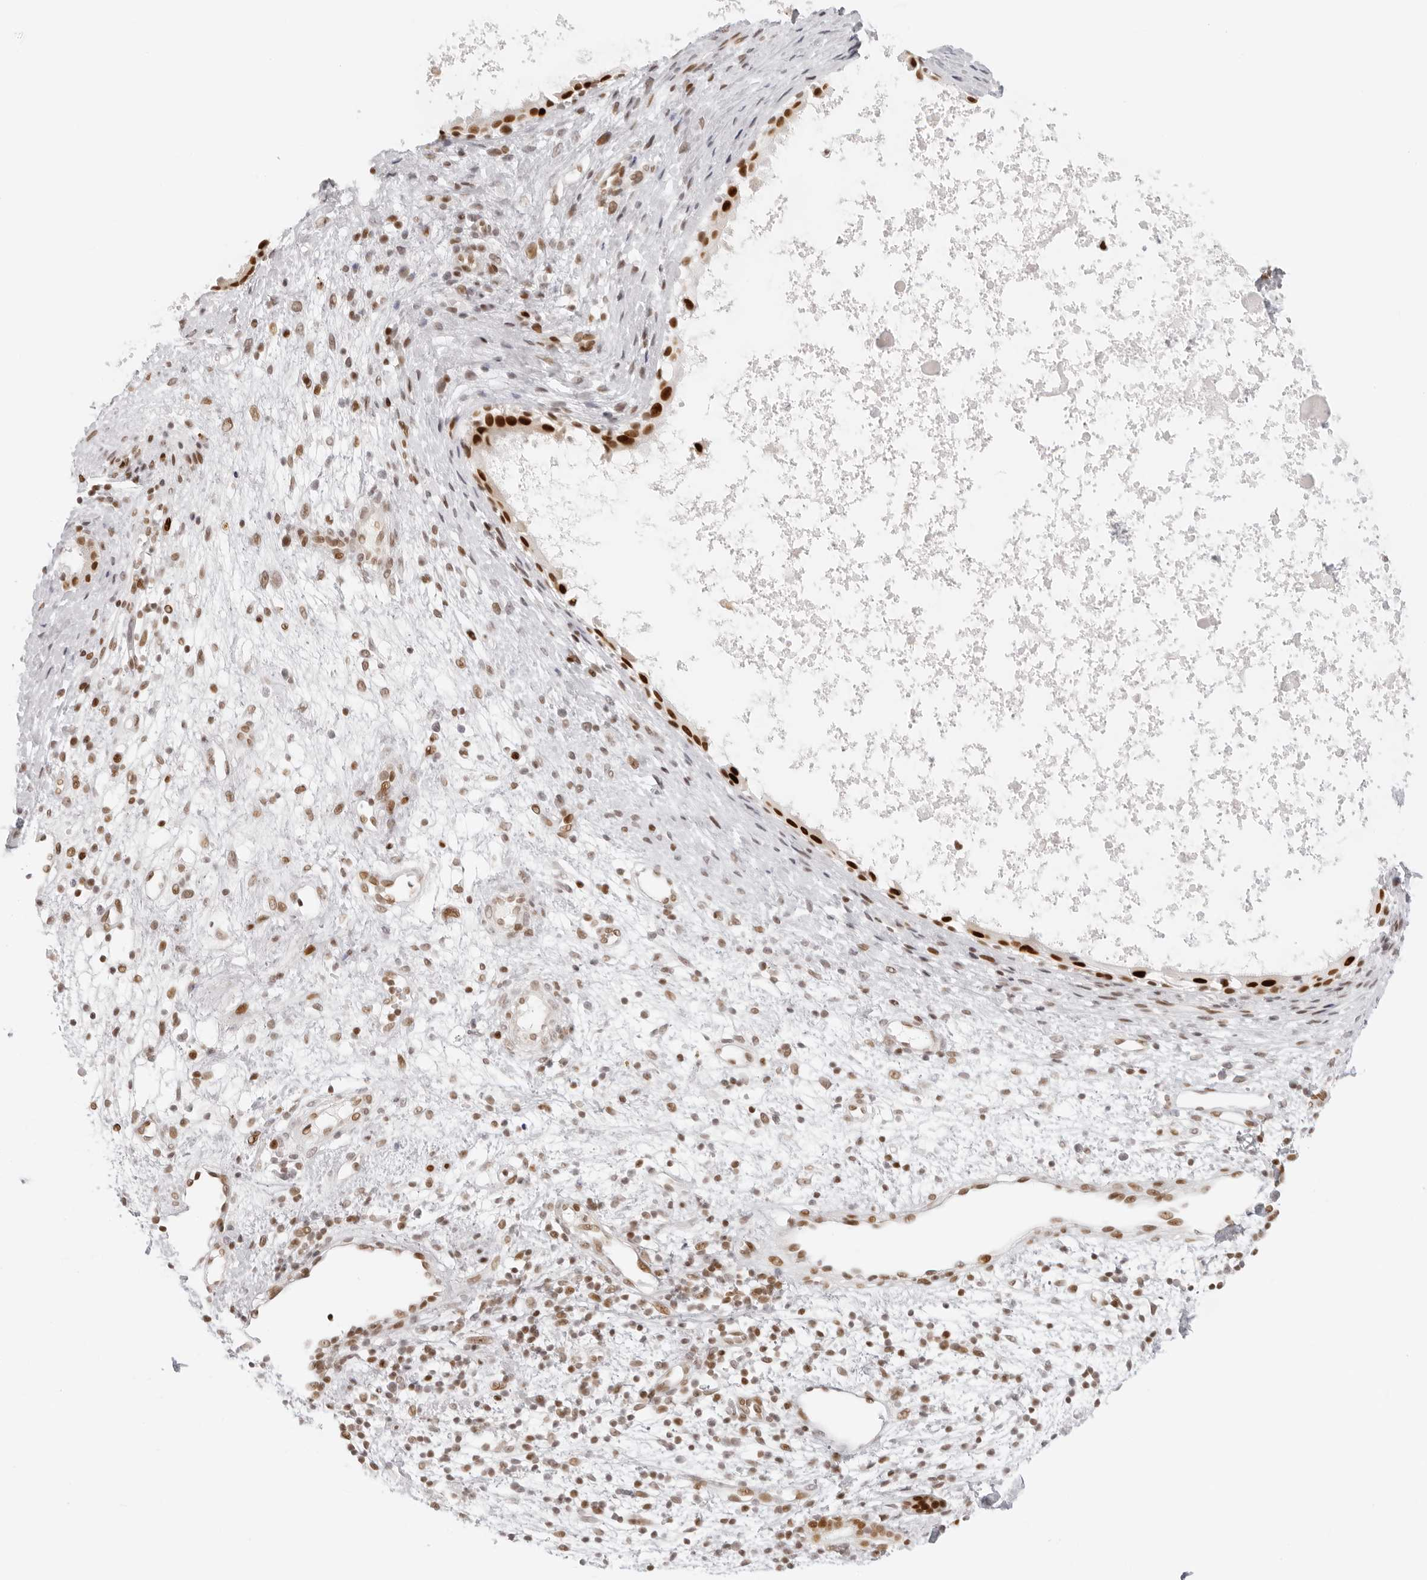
{"staining": {"intensity": "strong", "quantity": ">75%", "location": "nuclear"}, "tissue": "nasopharynx", "cell_type": "Respiratory epithelial cells", "image_type": "normal", "snomed": [{"axis": "morphology", "description": "Normal tissue, NOS"}, {"axis": "topography", "description": "Nasopharynx"}], "caption": "Protein expression analysis of unremarkable human nasopharynx reveals strong nuclear staining in about >75% of respiratory epithelial cells.", "gene": "RCC1", "patient": {"sex": "male", "age": 22}}